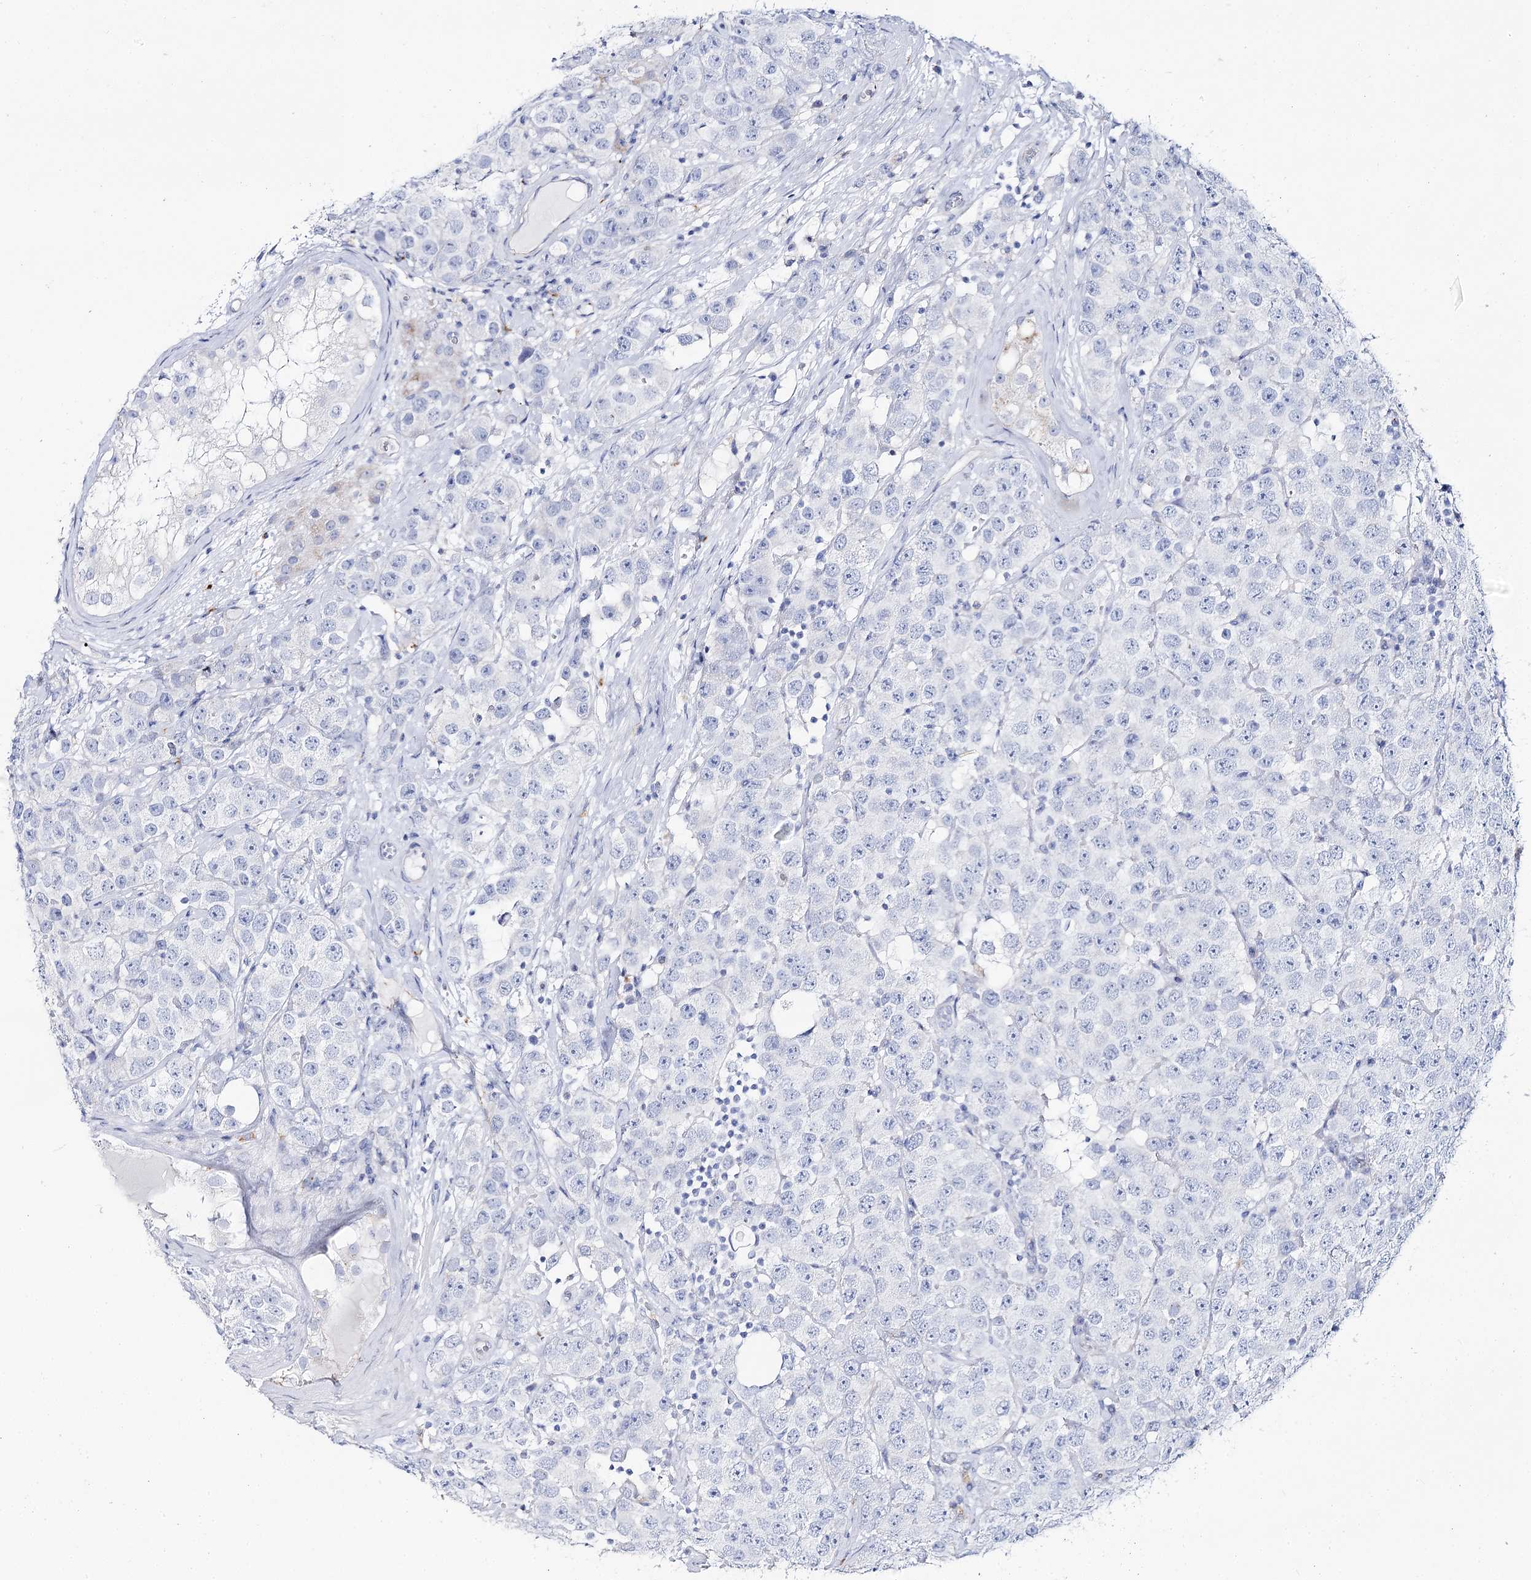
{"staining": {"intensity": "negative", "quantity": "none", "location": "none"}, "tissue": "testis cancer", "cell_type": "Tumor cells", "image_type": "cancer", "snomed": [{"axis": "morphology", "description": "Seminoma, NOS"}, {"axis": "topography", "description": "Testis"}], "caption": "Immunohistochemistry (IHC) micrograph of human testis seminoma stained for a protein (brown), which exhibits no expression in tumor cells.", "gene": "SLC3A1", "patient": {"sex": "male", "age": 28}}